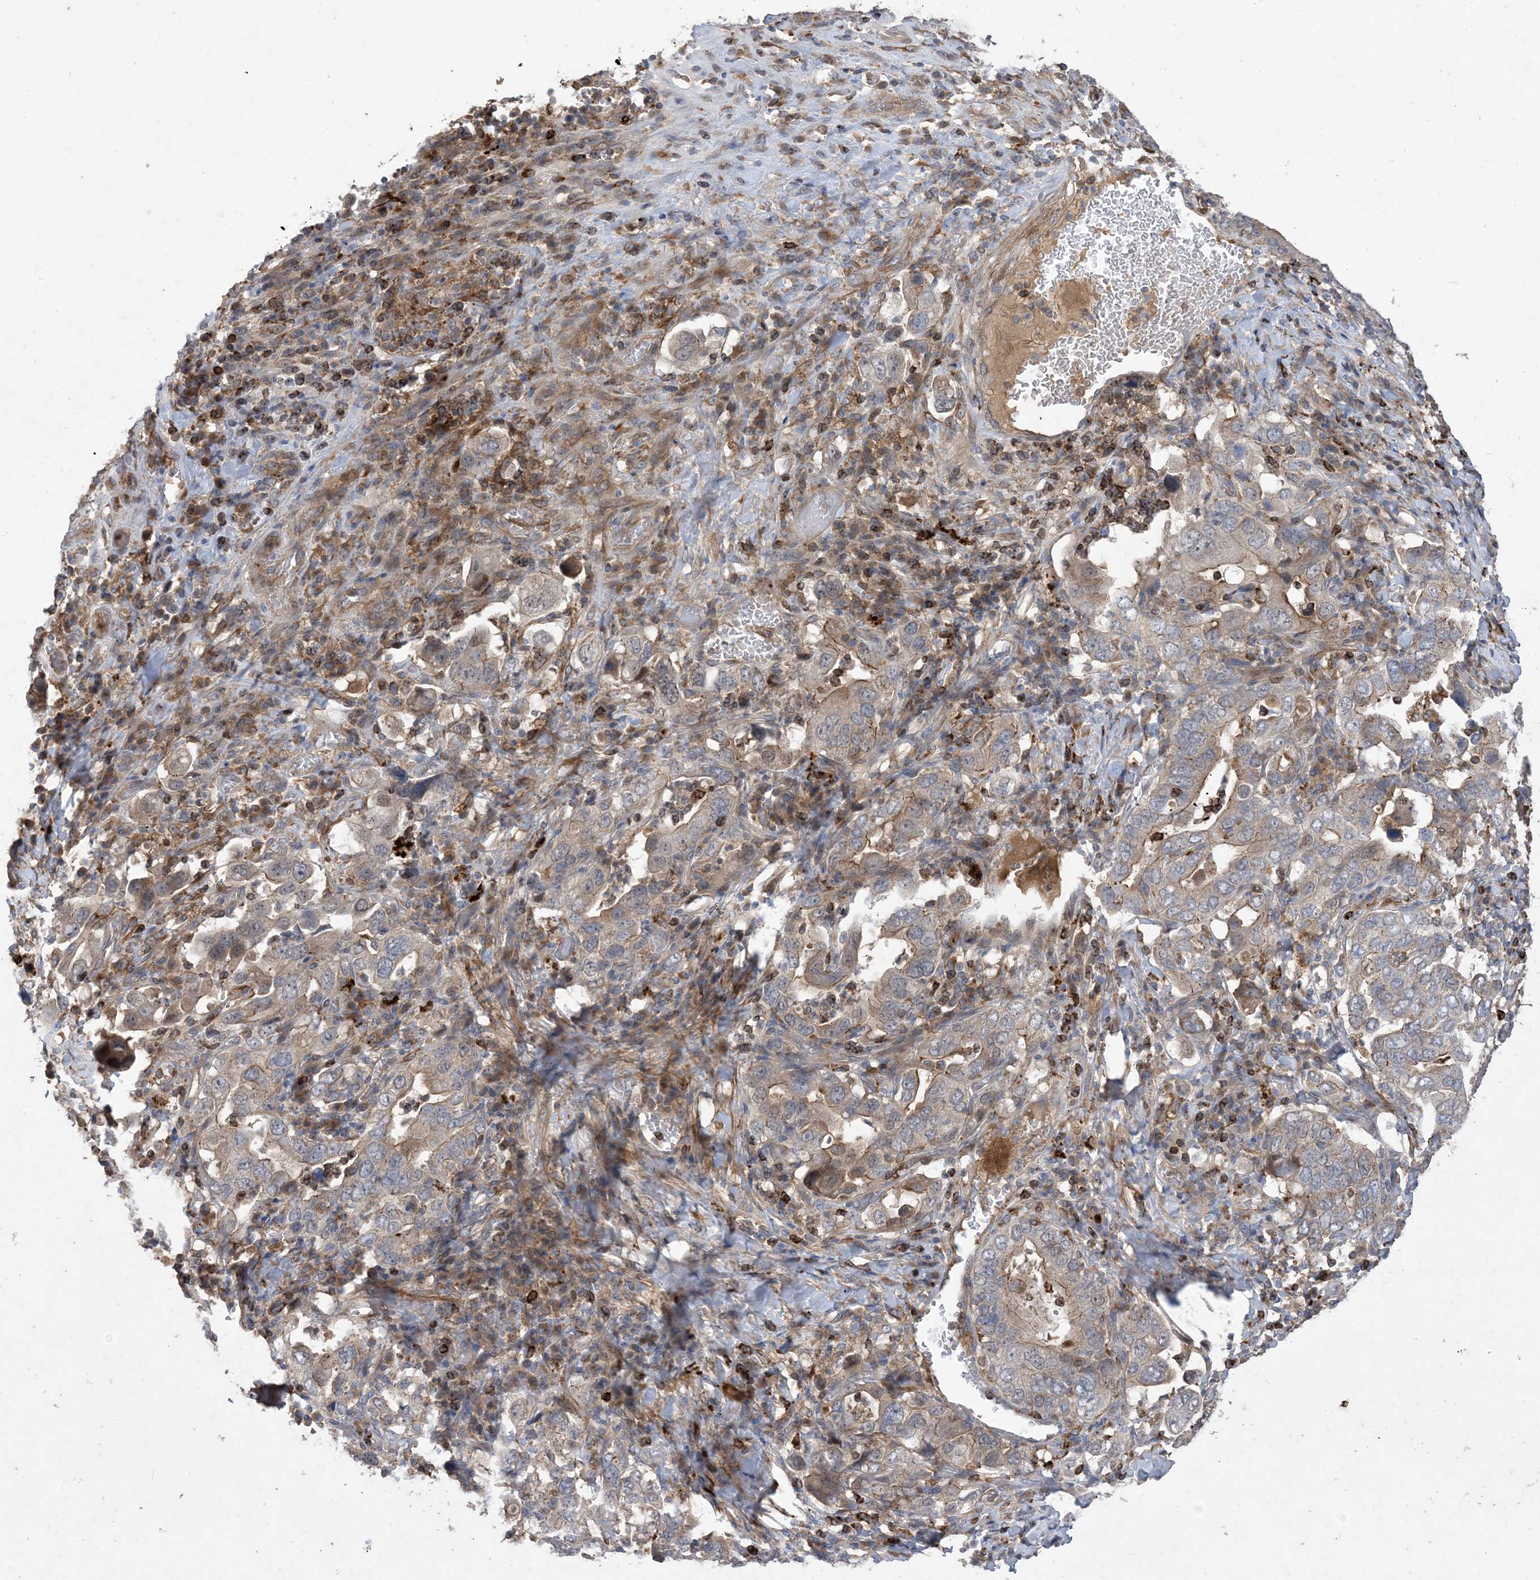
{"staining": {"intensity": "moderate", "quantity": "<25%", "location": "cytoplasmic/membranous"}, "tissue": "stomach cancer", "cell_type": "Tumor cells", "image_type": "cancer", "snomed": [{"axis": "morphology", "description": "Adenocarcinoma, NOS"}, {"axis": "topography", "description": "Stomach, upper"}], "caption": "Brown immunohistochemical staining in stomach adenocarcinoma exhibits moderate cytoplasmic/membranous expression in about <25% of tumor cells.", "gene": "MASP2", "patient": {"sex": "male", "age": 62}}